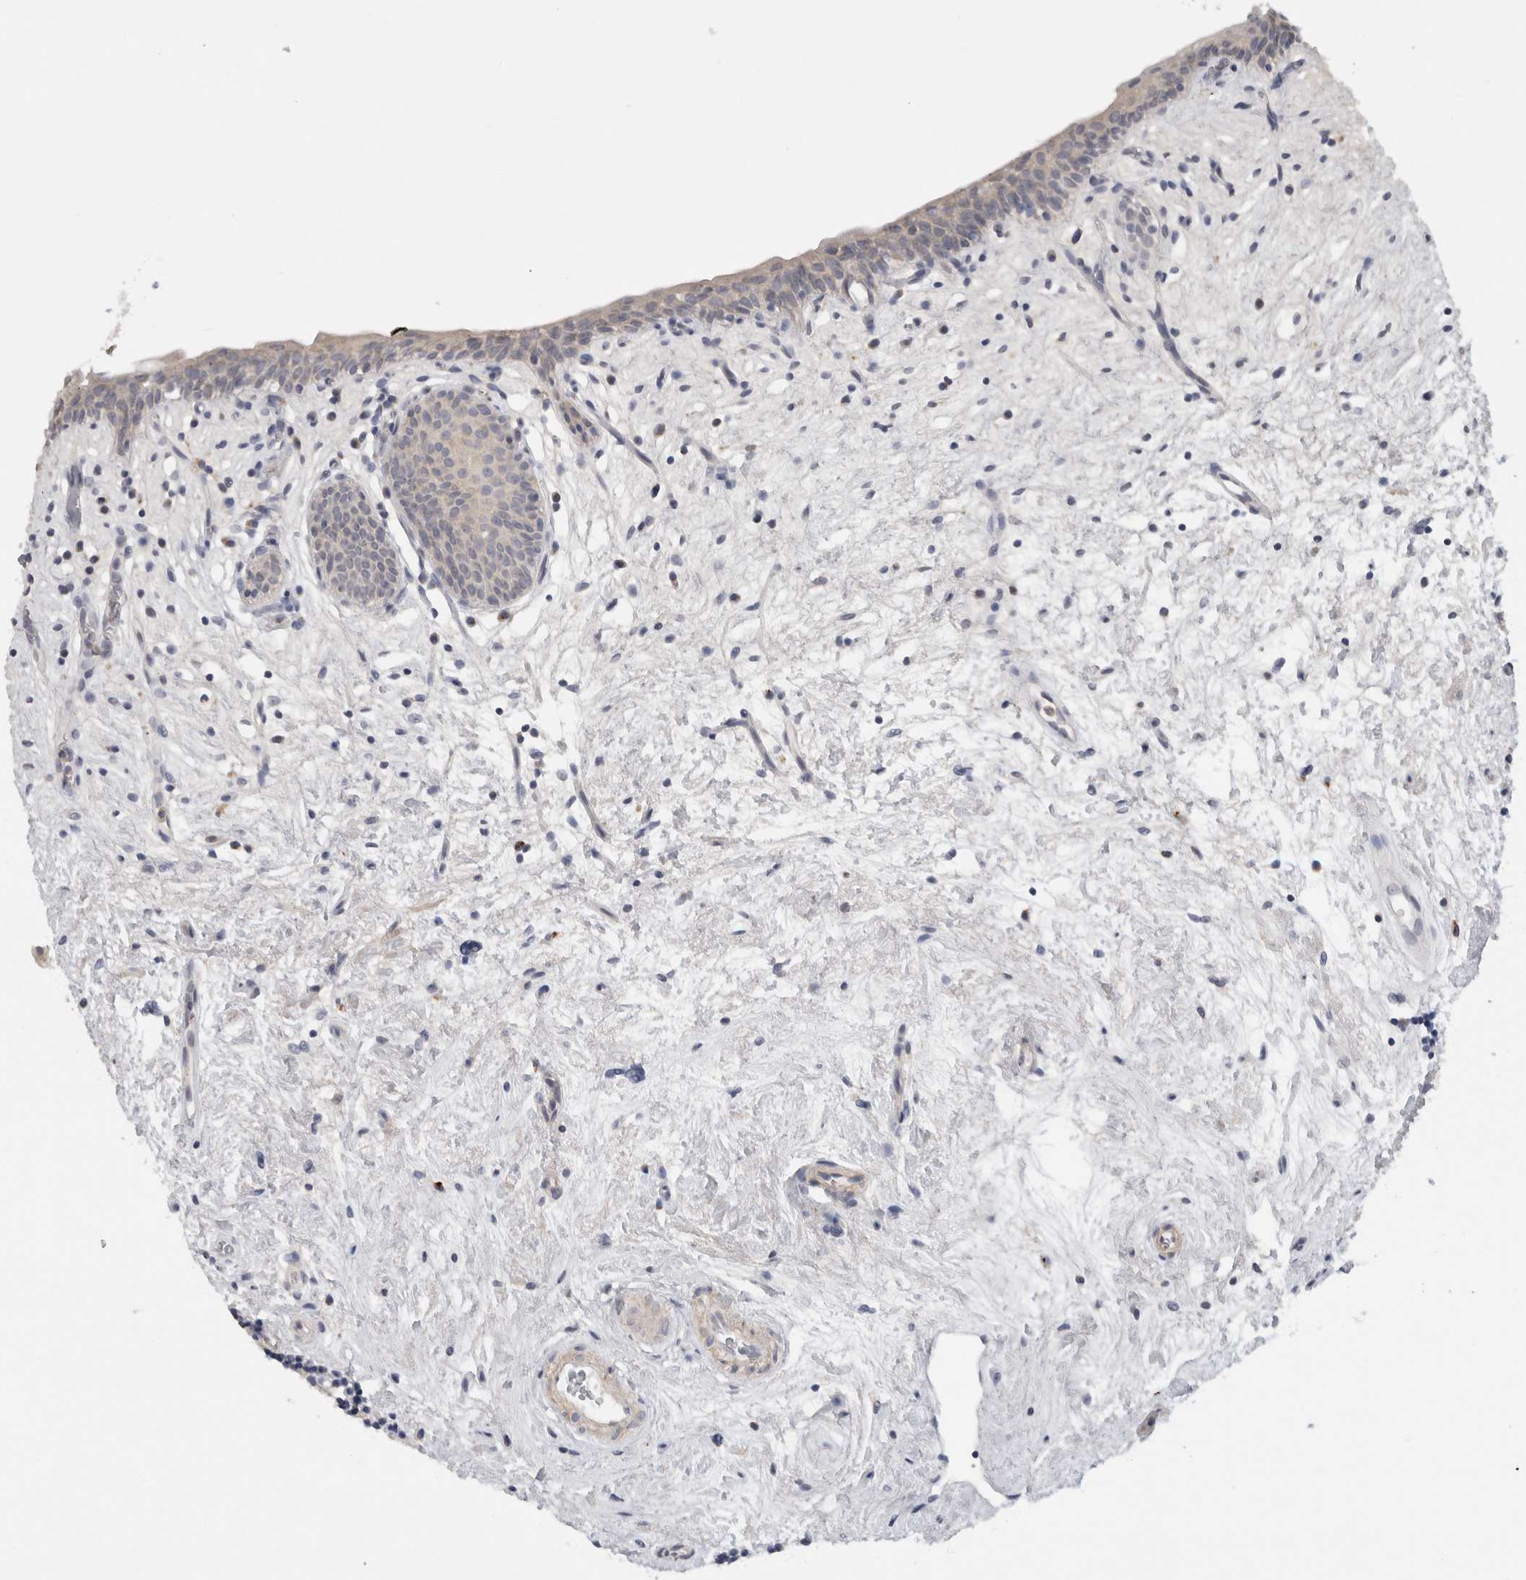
{"staining": {"intensity": "weak", "quantity": ">75%", "location": "cytoplasmic/membranous"}, "tissue": "urinary bladder", "cell_type": "Urothelial cells", "image_type": "normal", "snomed": [{"axis": "morphology", "description": "Normal tissue, NOS"}, {"axis": "topography", "description": "Urinary bladder"}], "caption": "DAB immunohistochemical staining of normal urinary bladder reveals weak cytoplasmic/membranous protein positivity in approximately >75% of urothelial cells.", "gene": "MGAT1", "patient": {"sex": "male", "age": 83}}